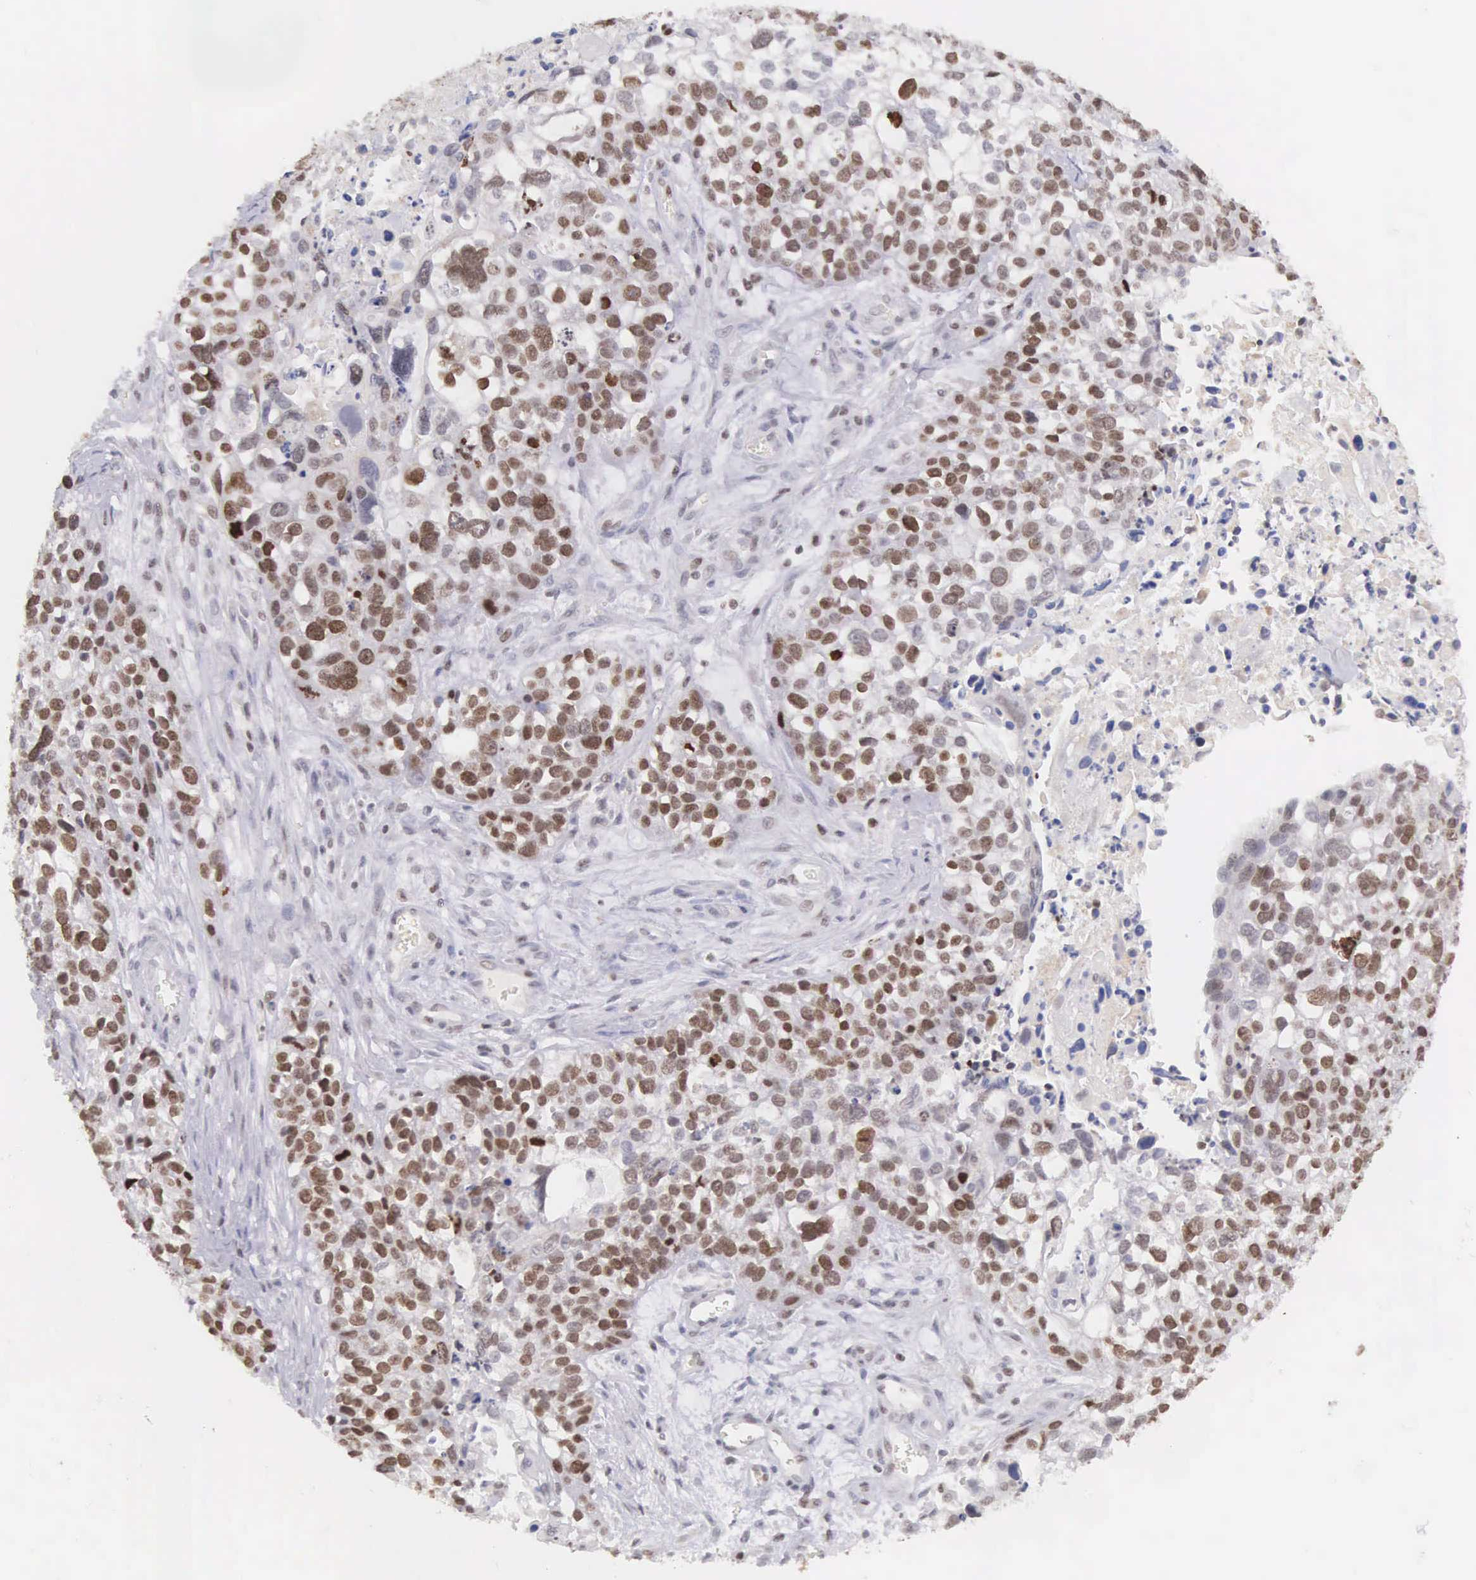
{"staining": {"intensity": "moderate", "quantity": ">75%", "location": "nuclear"}, "tissue": "lung cancer", "cell_type": "Tumor cells", "image_type": "cancer", "snomed": [{"axis": "morphology", "description": "Squamous cell carcinoma, NOS"}, {"axis": "topography", "description": "Lymph node"}, {"axis": "topography", "description": "Lung"}], "caption": "Human lung cancer (squamous cell carcinoma) stained for a protein (brown) demonstrates moderate nuclear positive positivity in about >75% of tumor cells.", "gene": "VRK1", "patient": {"sex": "male", "age": 74}}